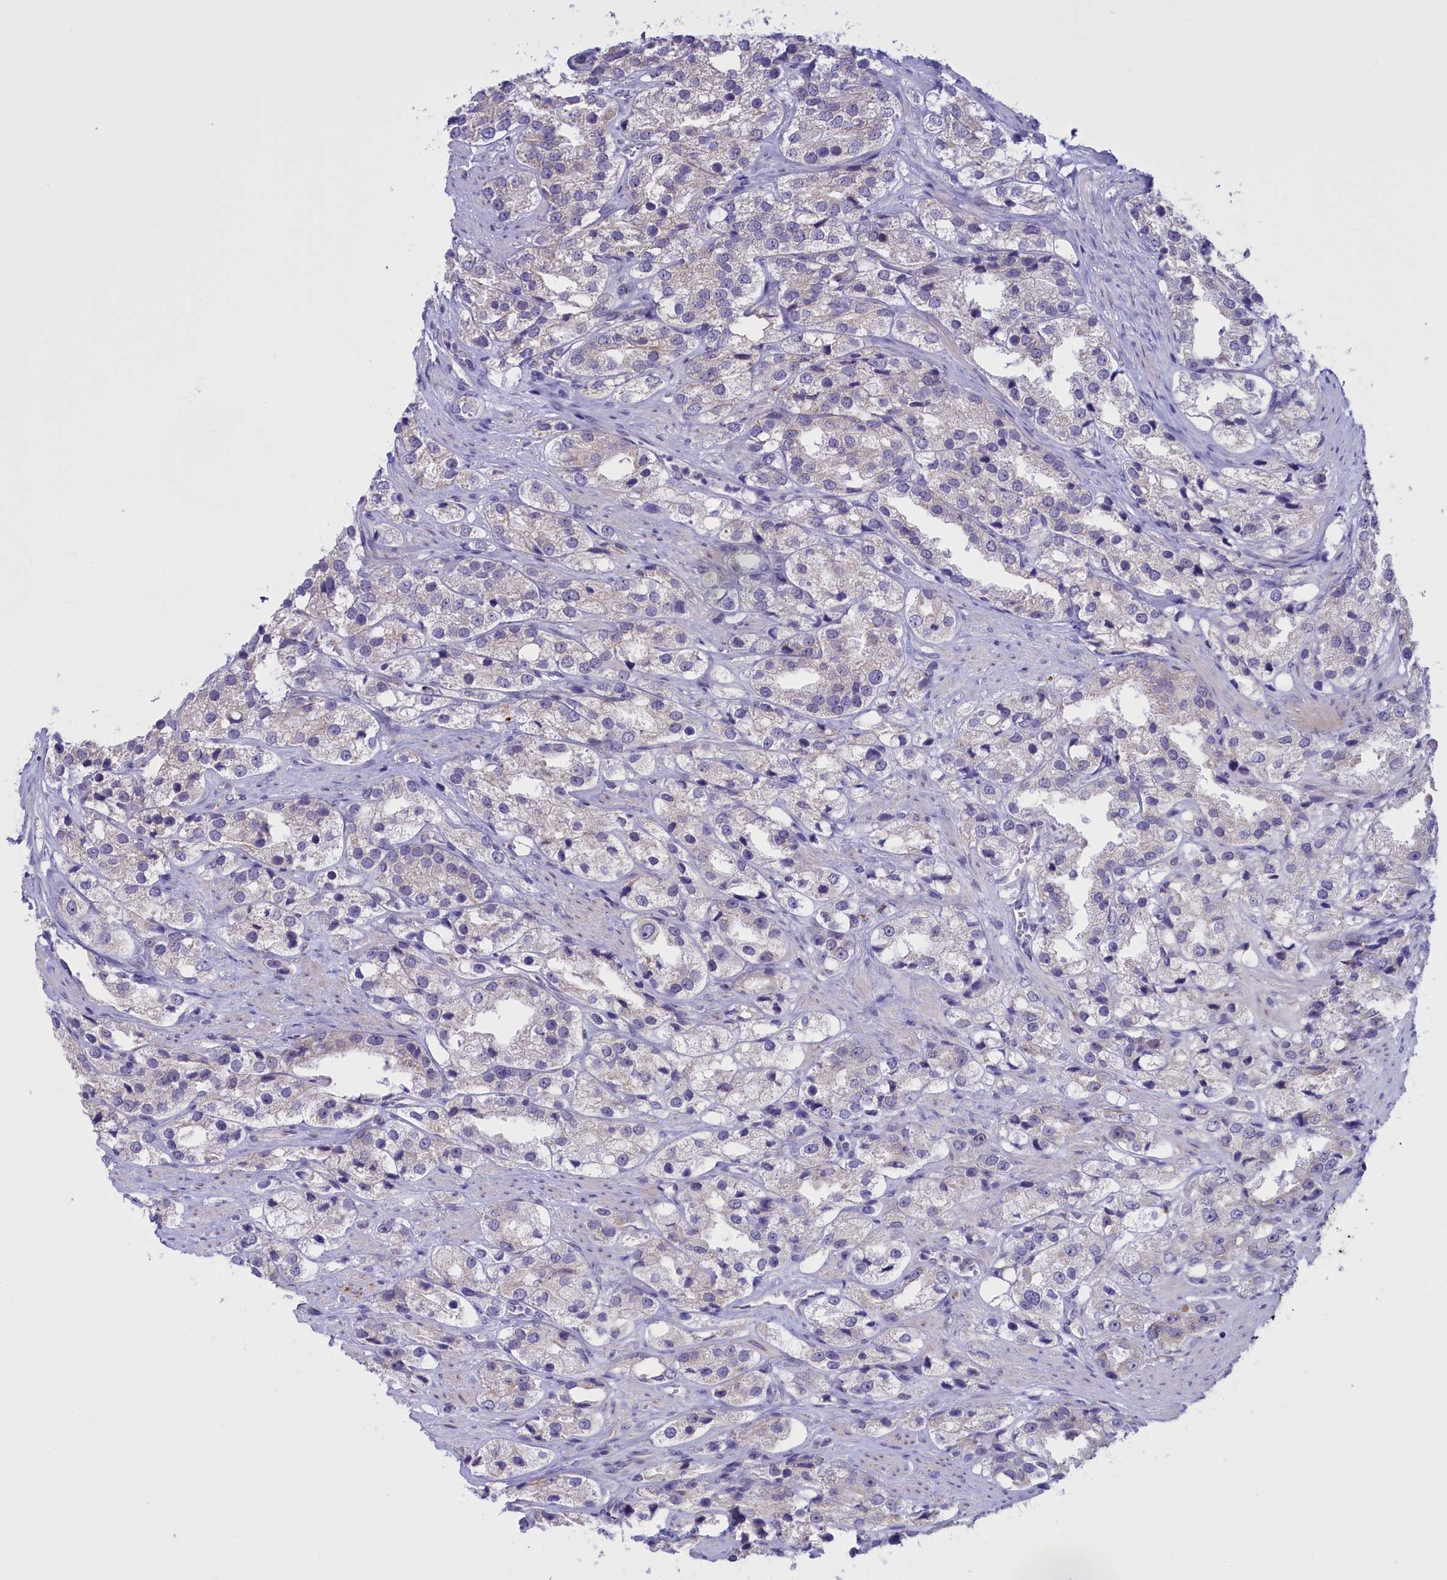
{"staining": {"intensity": "negative", "quantity": "none", "location": "none"}, "tissue": "prostate cancer", "cell_type": "Tumor cells", "image_type": "cancer", "snomed": [{"axis": "morphology", "description": "Adenocarcinoma, NOS"}, {"axis": "topography", "description": "Prostate"}], "caption": "The immunohistochemistry (IHC) micrograph has no significant staining in tumor cells of prostate adenocarcinoma tissue.", "gene": "FAM149B1", "patient": {"sex": "male", "age": 79}}